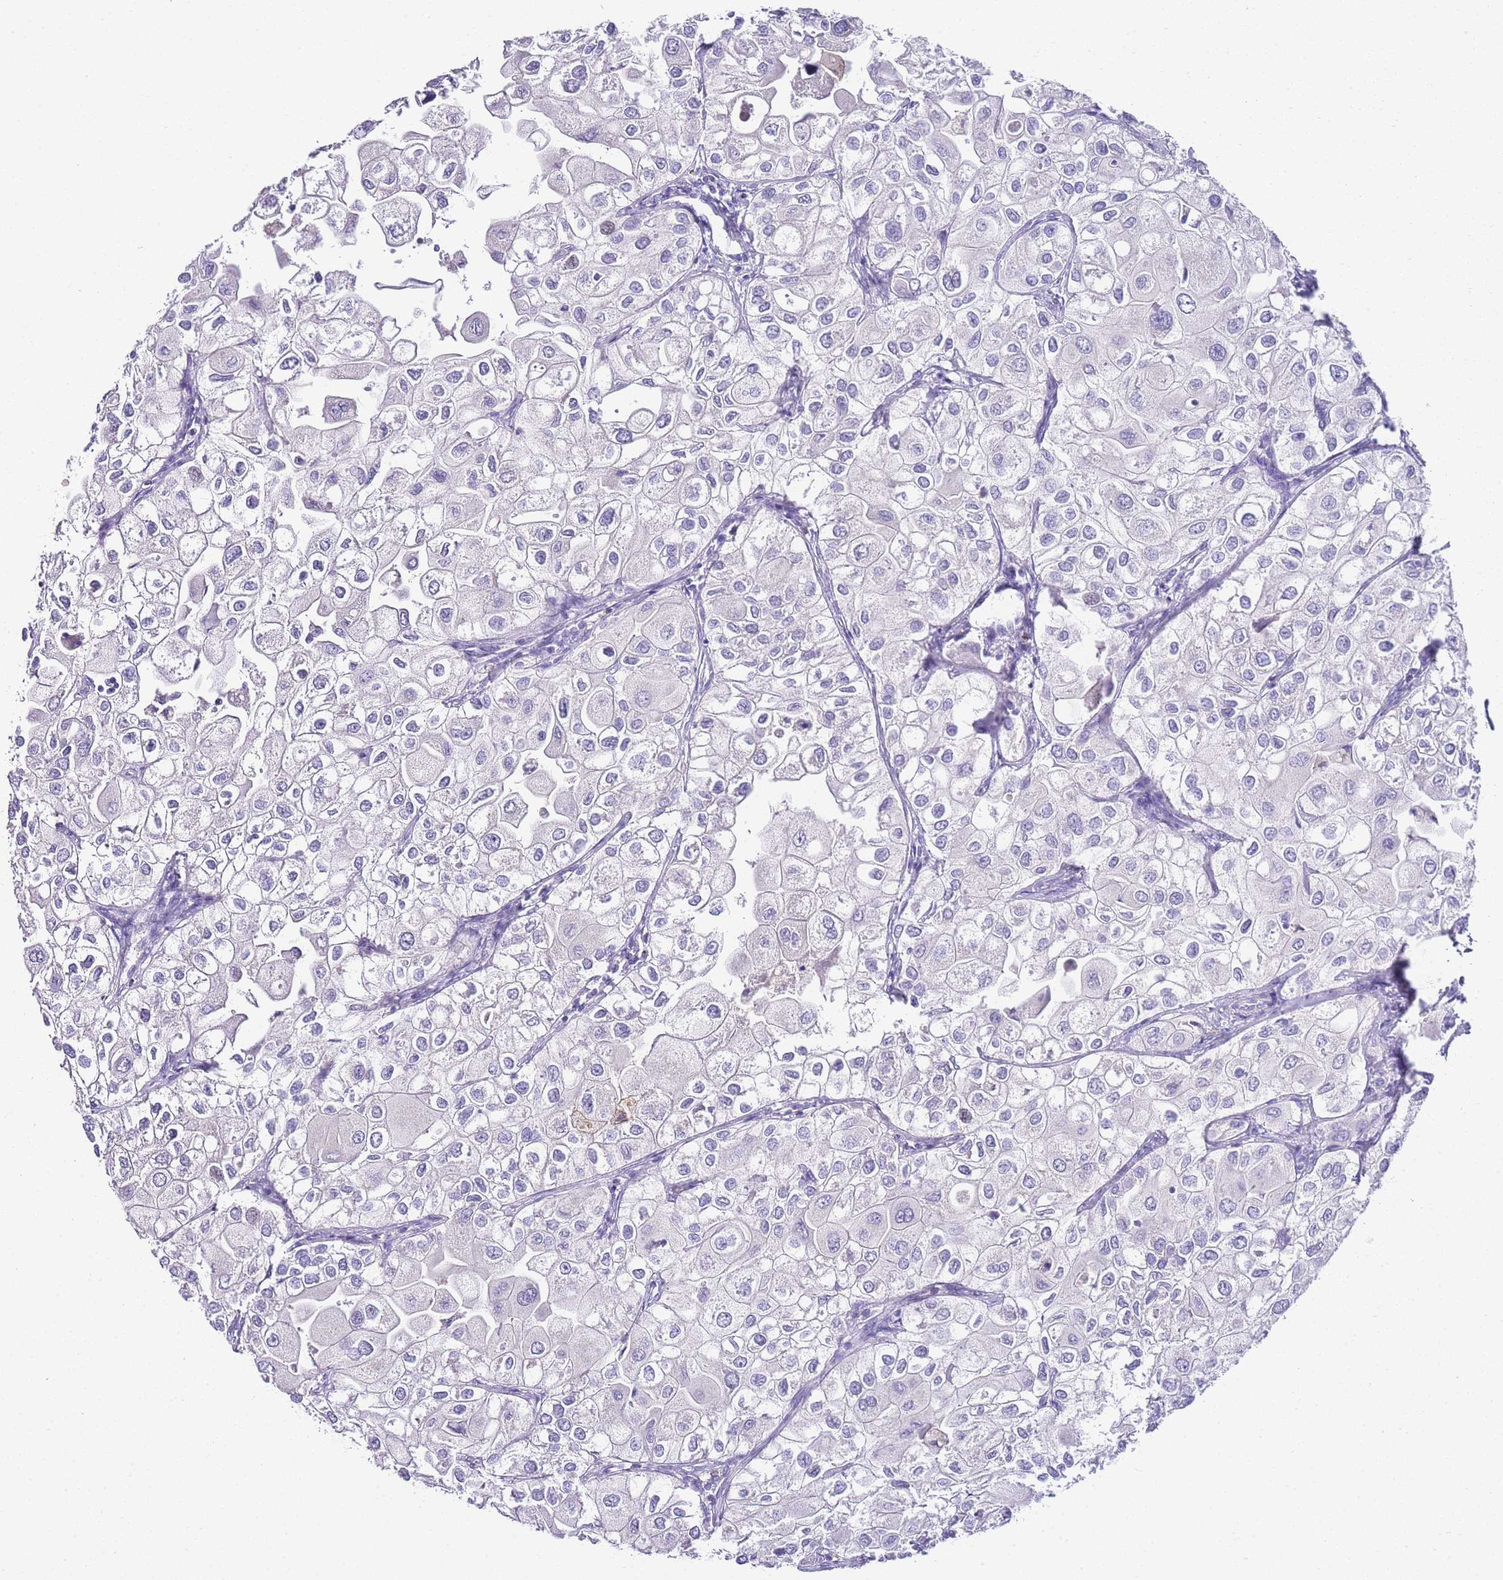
{"staining": {"intensity": "negative", "quantity": "none", "location": "none"}, "tissue": "urothelial cancer", "cell_type": "Tumor cells", "image_type": "cancer", "snomed": [{"axis": "morphology", "description": "Urothelial carcinoma, High grade"}, {"axis": "topography", "description": "Urinary bladder"}], "caption": "IHC of human urothelial carcinoma (high-grade) displays no expression in tumor cells.", "gene": "DPP4", "patient": {"sex": "male", "age": 64}}